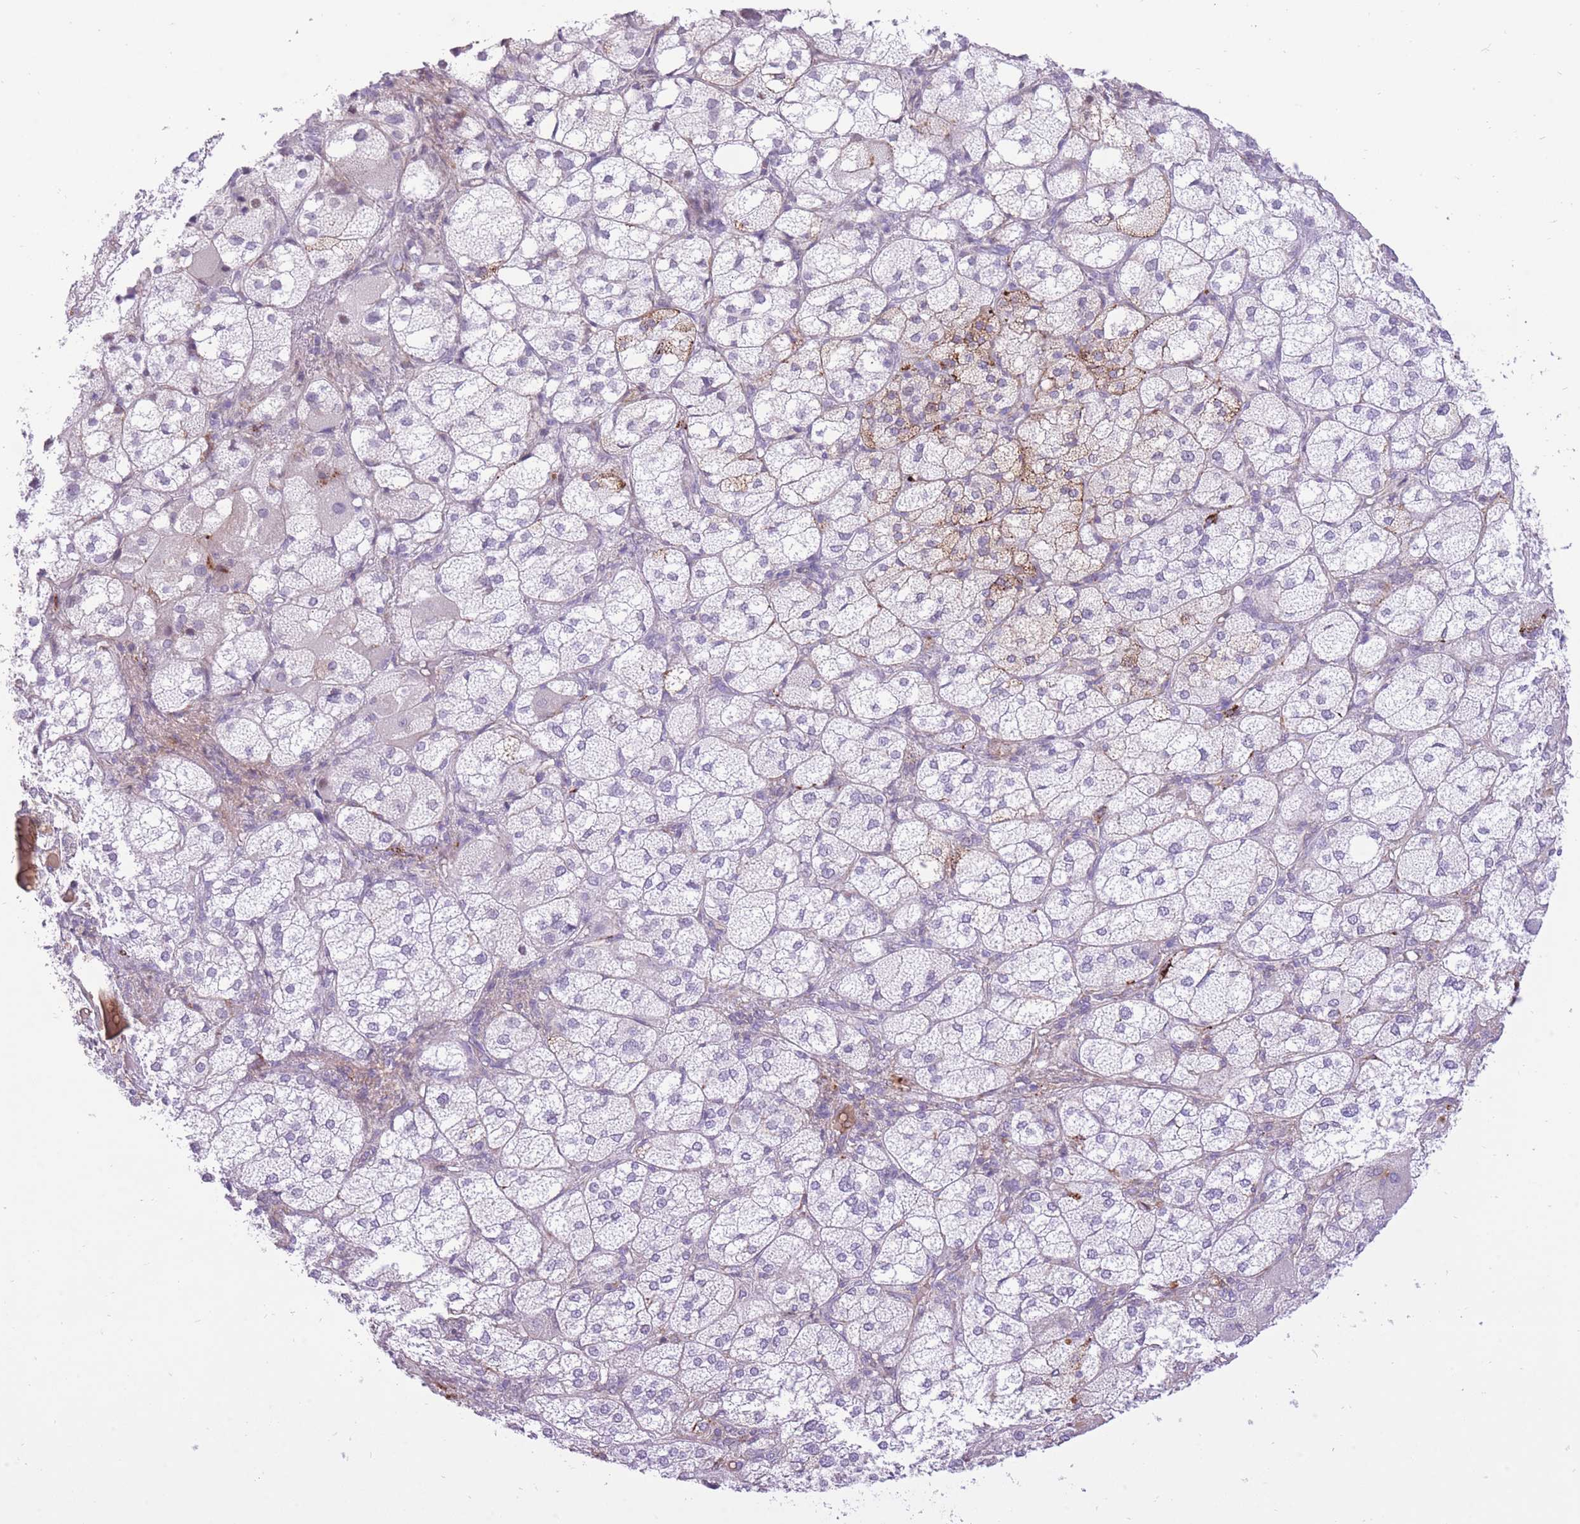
{"staining": {"intensity": "moderate", "quantity": "<25%", "location": "cytoplasmic/membranous"}, "tissue": "adrenal gland", "cell_type": "Glandular cells", "image_type": "normal", "snomed": [{"axis": "morphology", "description": "Normal tissue, NOS"}, {"axis": "topography", "description": "Adrenal gland"}], "caption": "Immunohistochemistry (IHC) histopathology image of unremarkable human adrenal gland stained for a protein (brown), which demonstrates low levels of moderate cytoplasmic/membranous positivity in about <25% of glandular cells.", "gene": "MEIS3", "patient": {"sex": "female", "age": 61}}